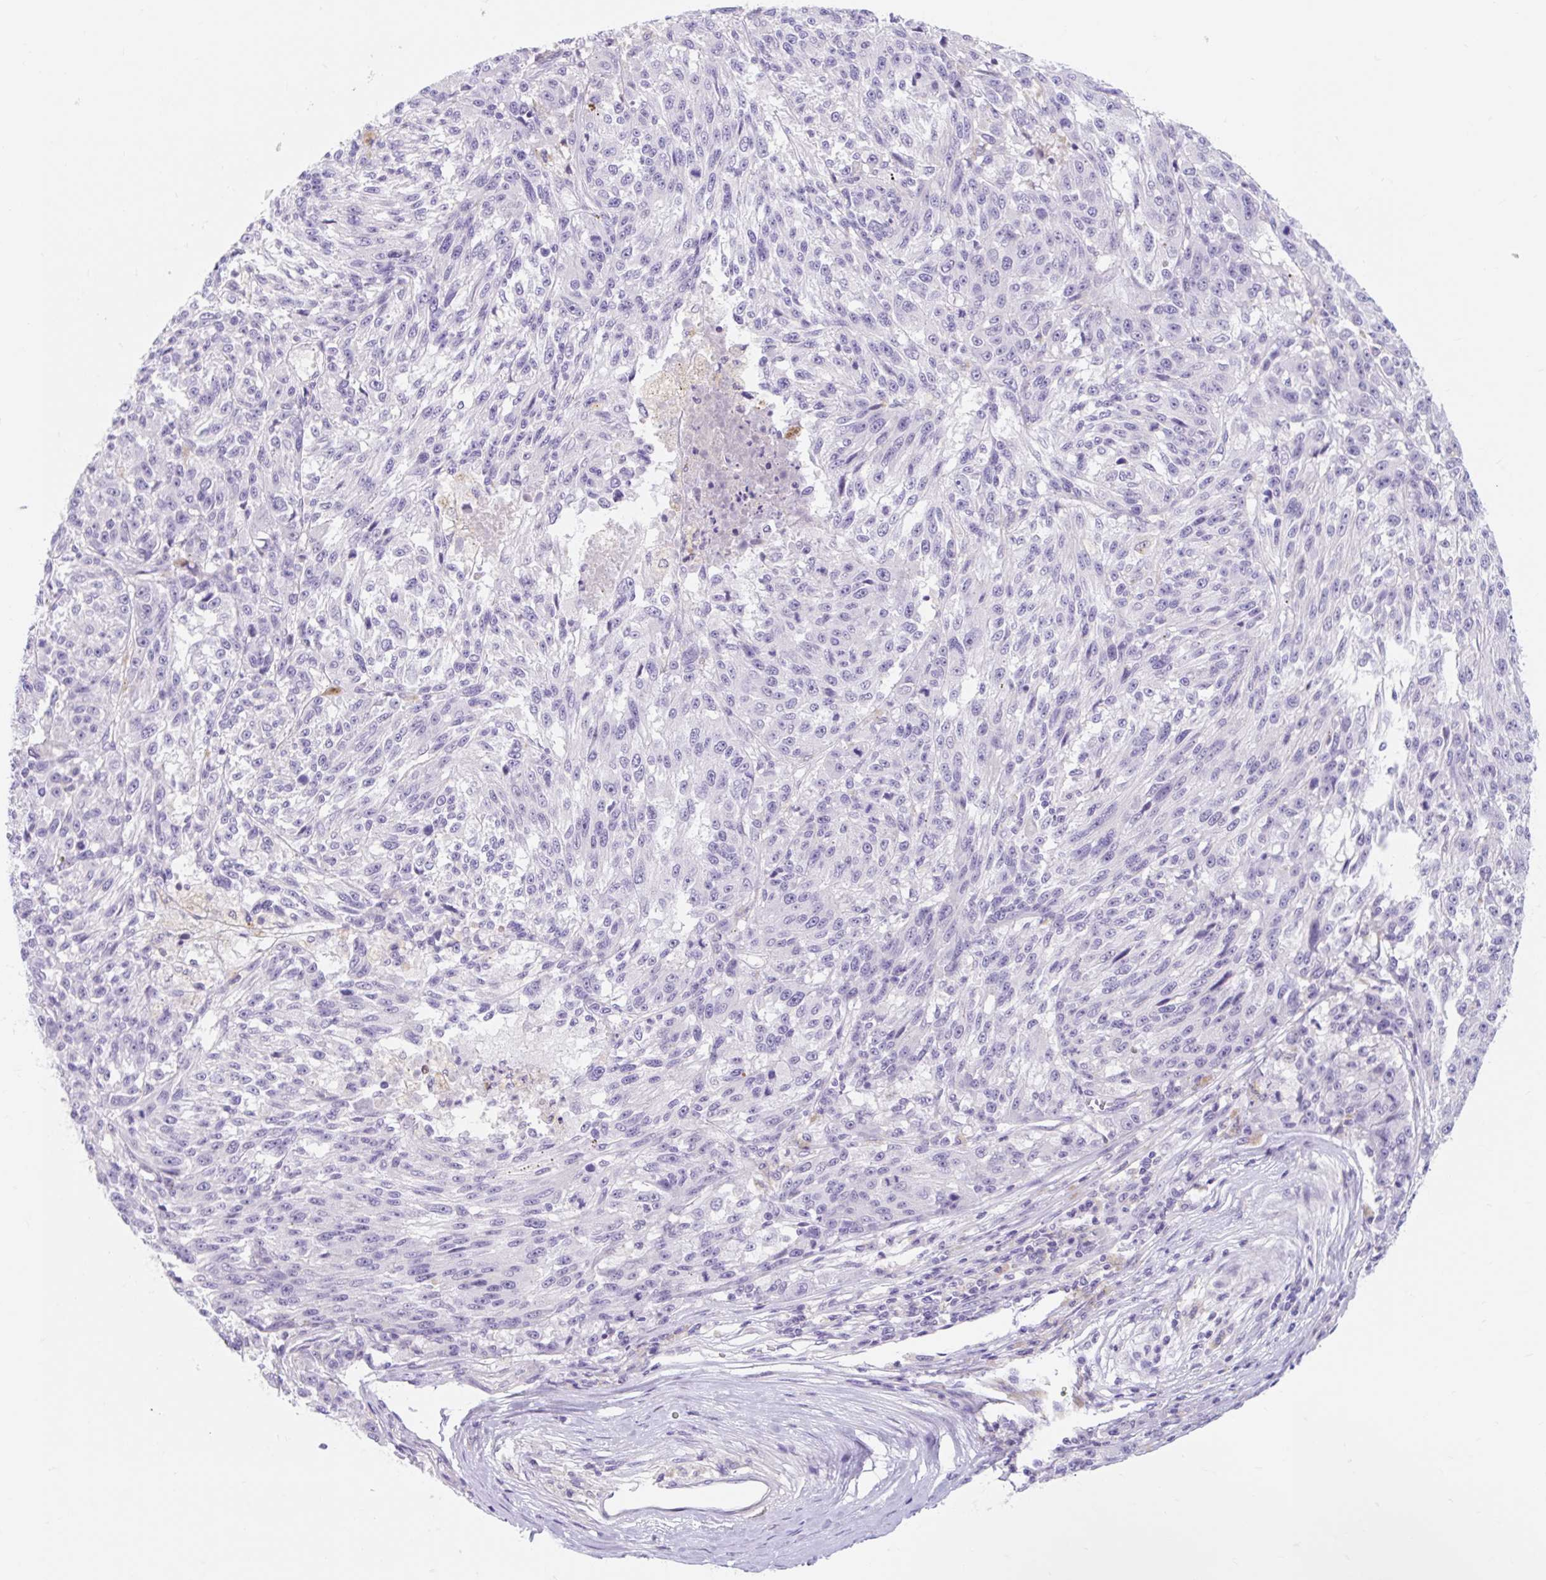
{"staining": {"intensity": "negative", "quantity": "none", "location": "none"}, "tissue": "melanoma", "cell_type": "Tumor cells", "image_type": "cancer", "snomed": [{"axis": "morphology", "description": "Malignant melanoma, NOS"}, {"axis": "topography", "description": "Skin"}], "caption": "Immunohistochemical staining of melanoma displays no significant positivity in tumor cells.", "gene": "SLC28A1", "patient": {"sex": "male", "age": 53}}